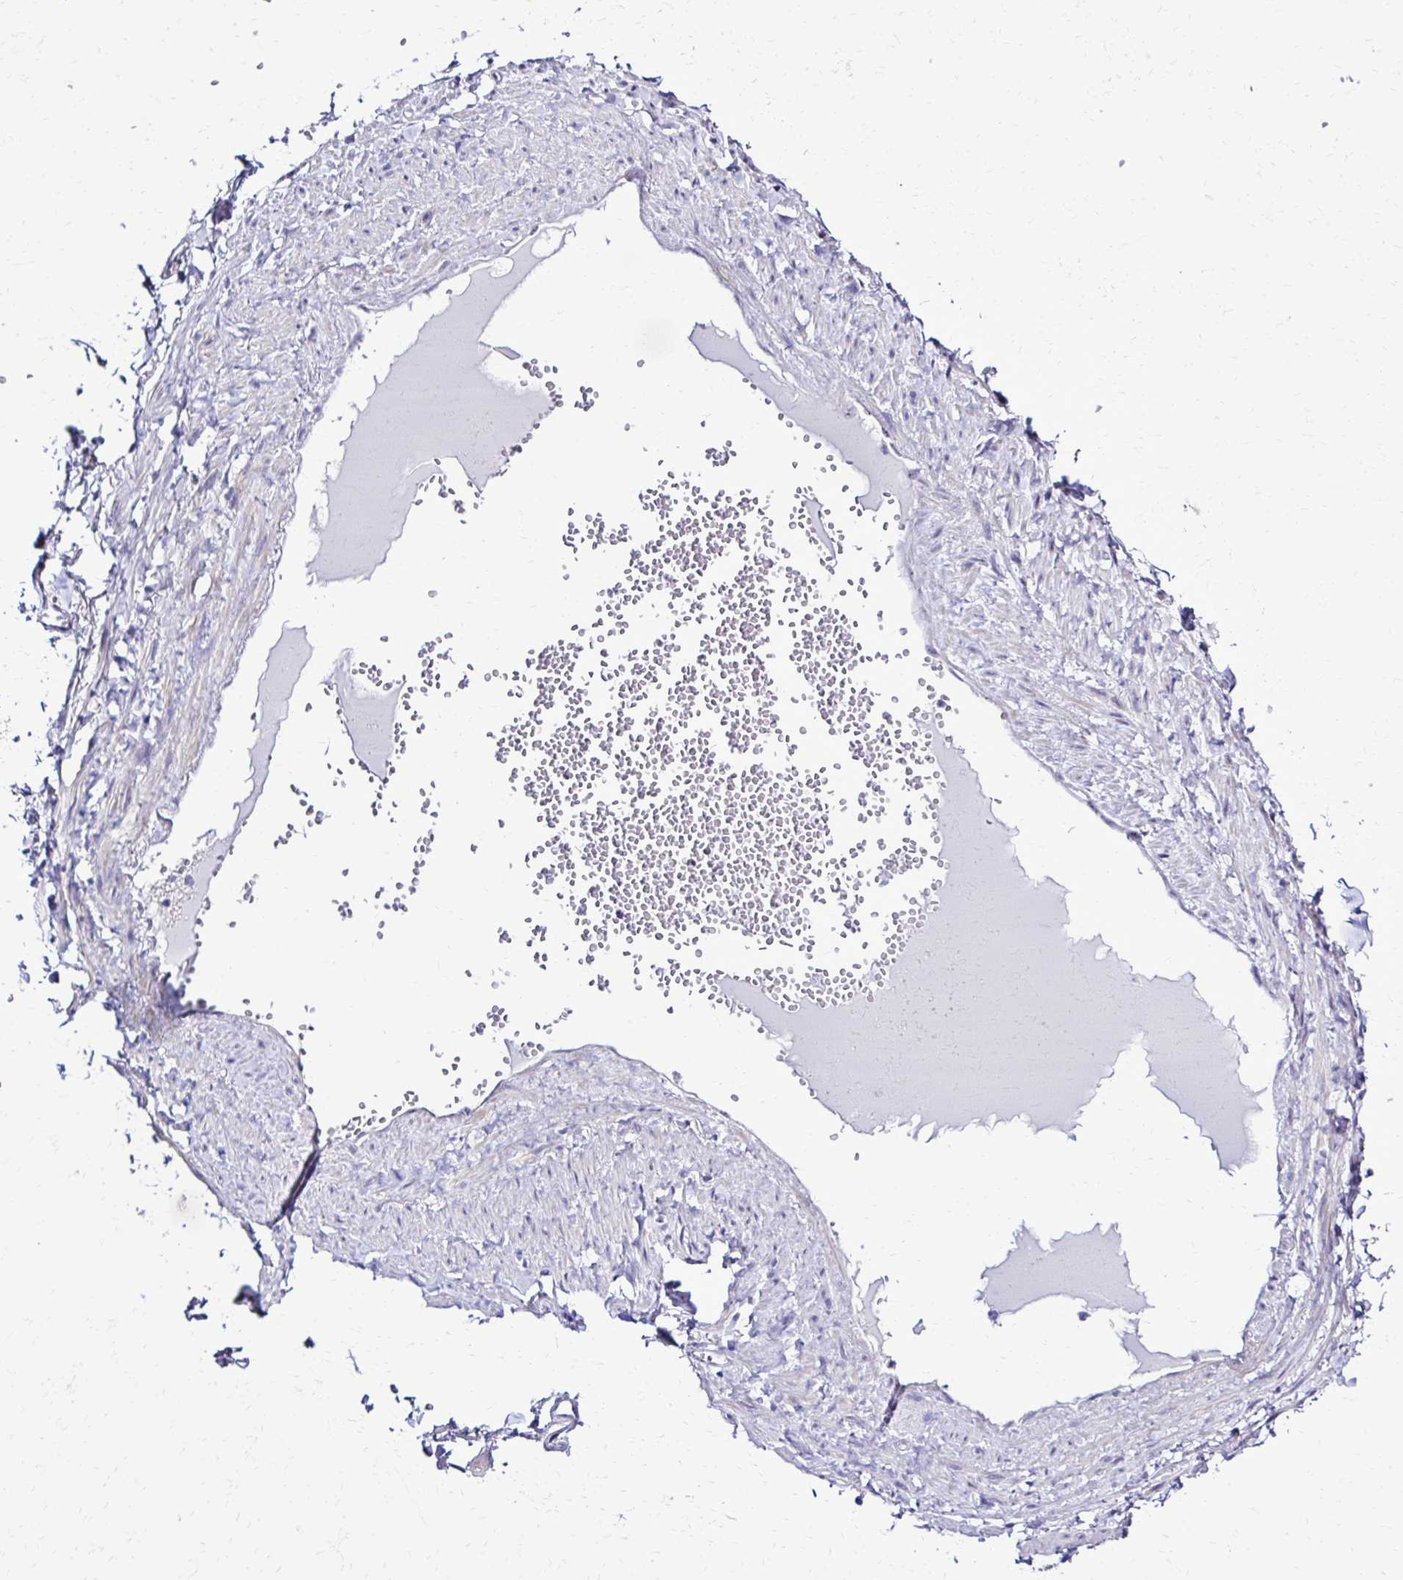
{"staining": {"intensity": "negative", "quantity": "none", "location": "none"}, "tissue": "soft tissue", "cell_type": "Fibroblasts", "image_type": "normal", "snomed": [{"axis": "morphology", "description": "Normal tissue, NOS"}, {"axis": "topography", "description": "Vulva"}, {"axis": "topography", "description": "Peripheral nerve tissue"}], "caption": "Protein analysis of normal soft tissue demonstrates no significant expression in fibroblasts. (DAB immunohistochemistry (IHC), high magnification).", "gene": "RASL11B", "patient": {"sex": "female", "age": 66}}